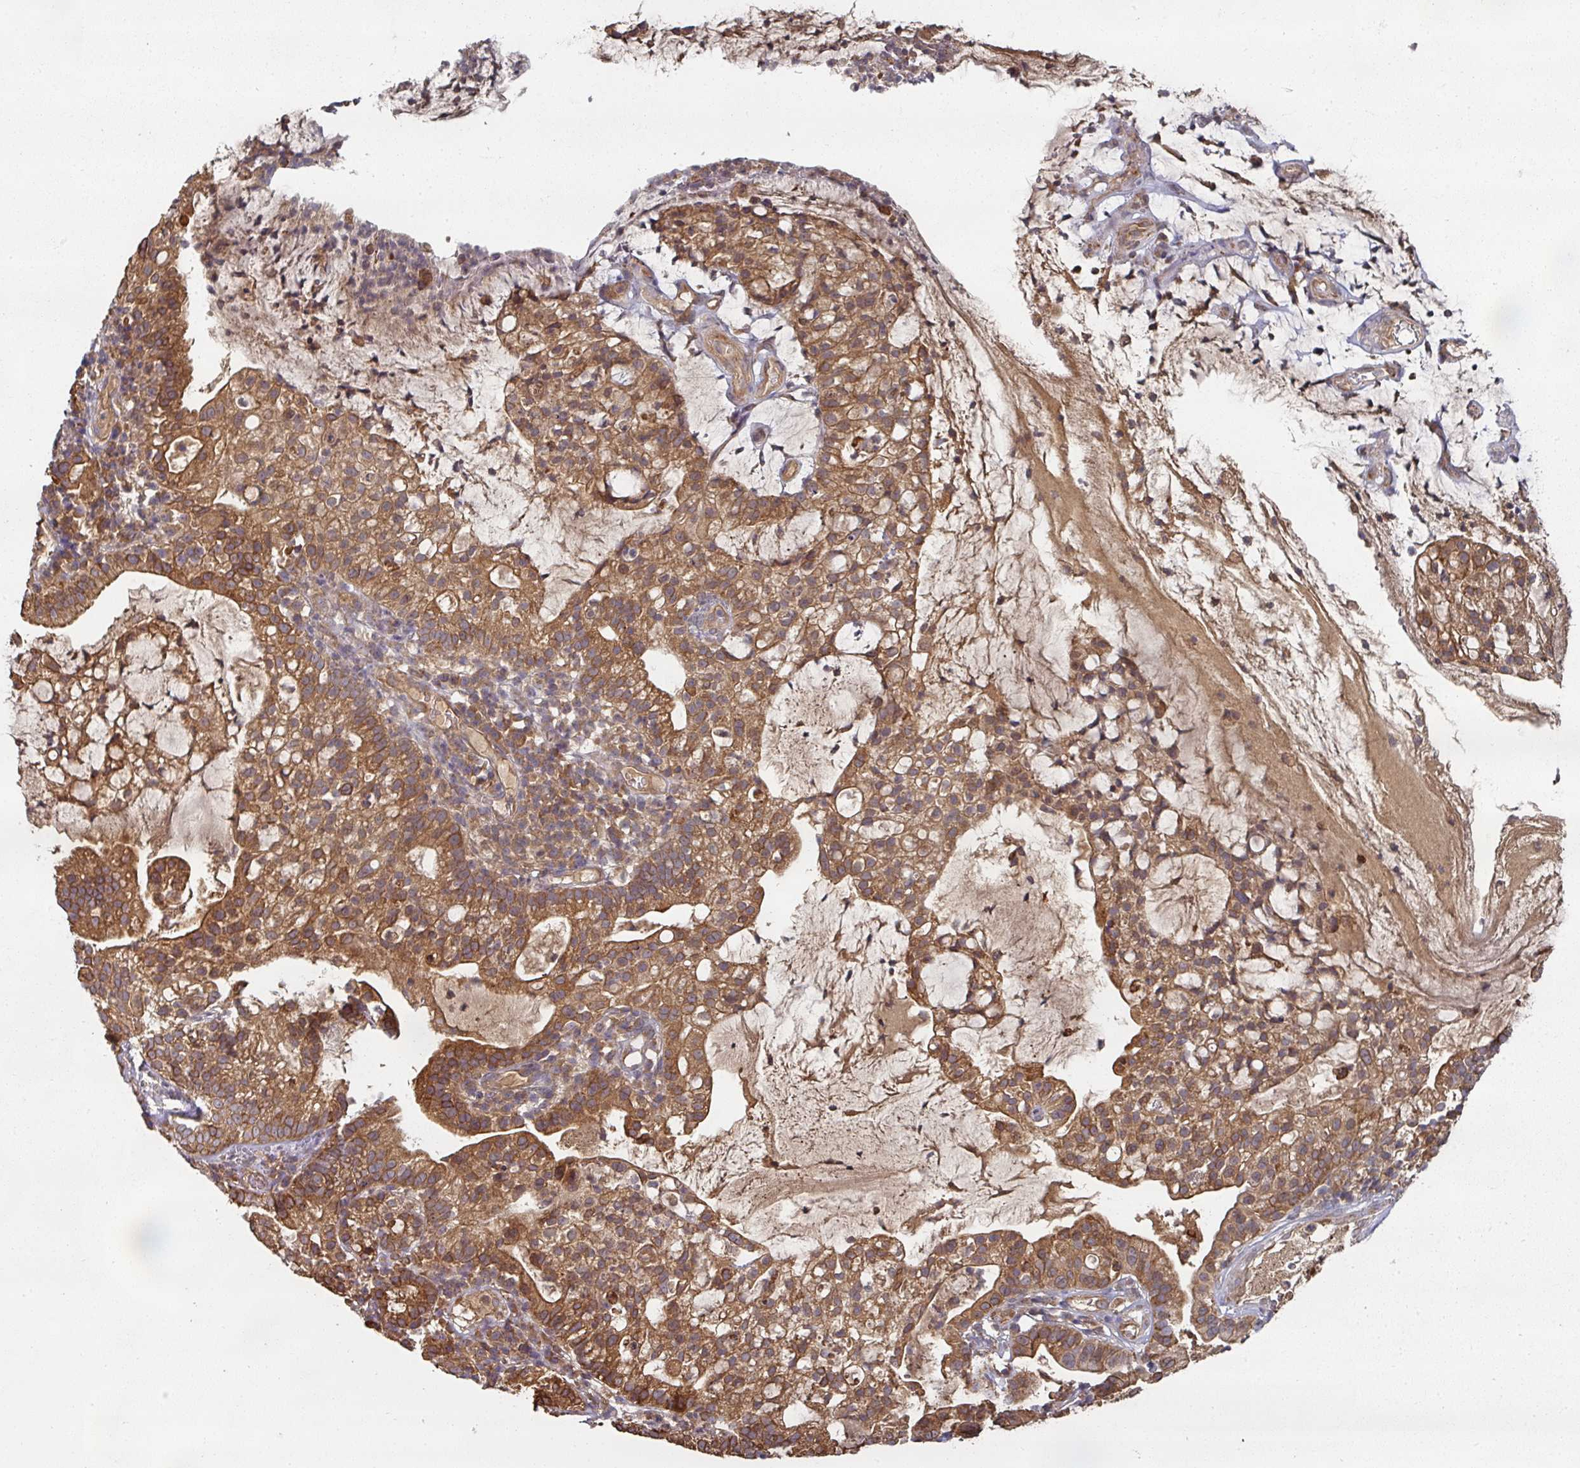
{"staining": {"intensity": "strong", "quantity": ">75%", "location": "cytoplasmic/membranous"}, "tissue": "cervical cancer", "cell_type": "Tumor cells", "image_type": "cancer", "snomed": [{"axis": "morphology", "description": "Adenocarcinoma, NOS"}, {"axis": "topography", "description": "Cervix"}], "caption": "Protein staining of cervical adenocarcinoma tissue displays strong cytoplasmic/membranous expression in approximately >75% of tumor cells.", "gene": "CEP95", "patient": {"sex": "female", "age": 41}}